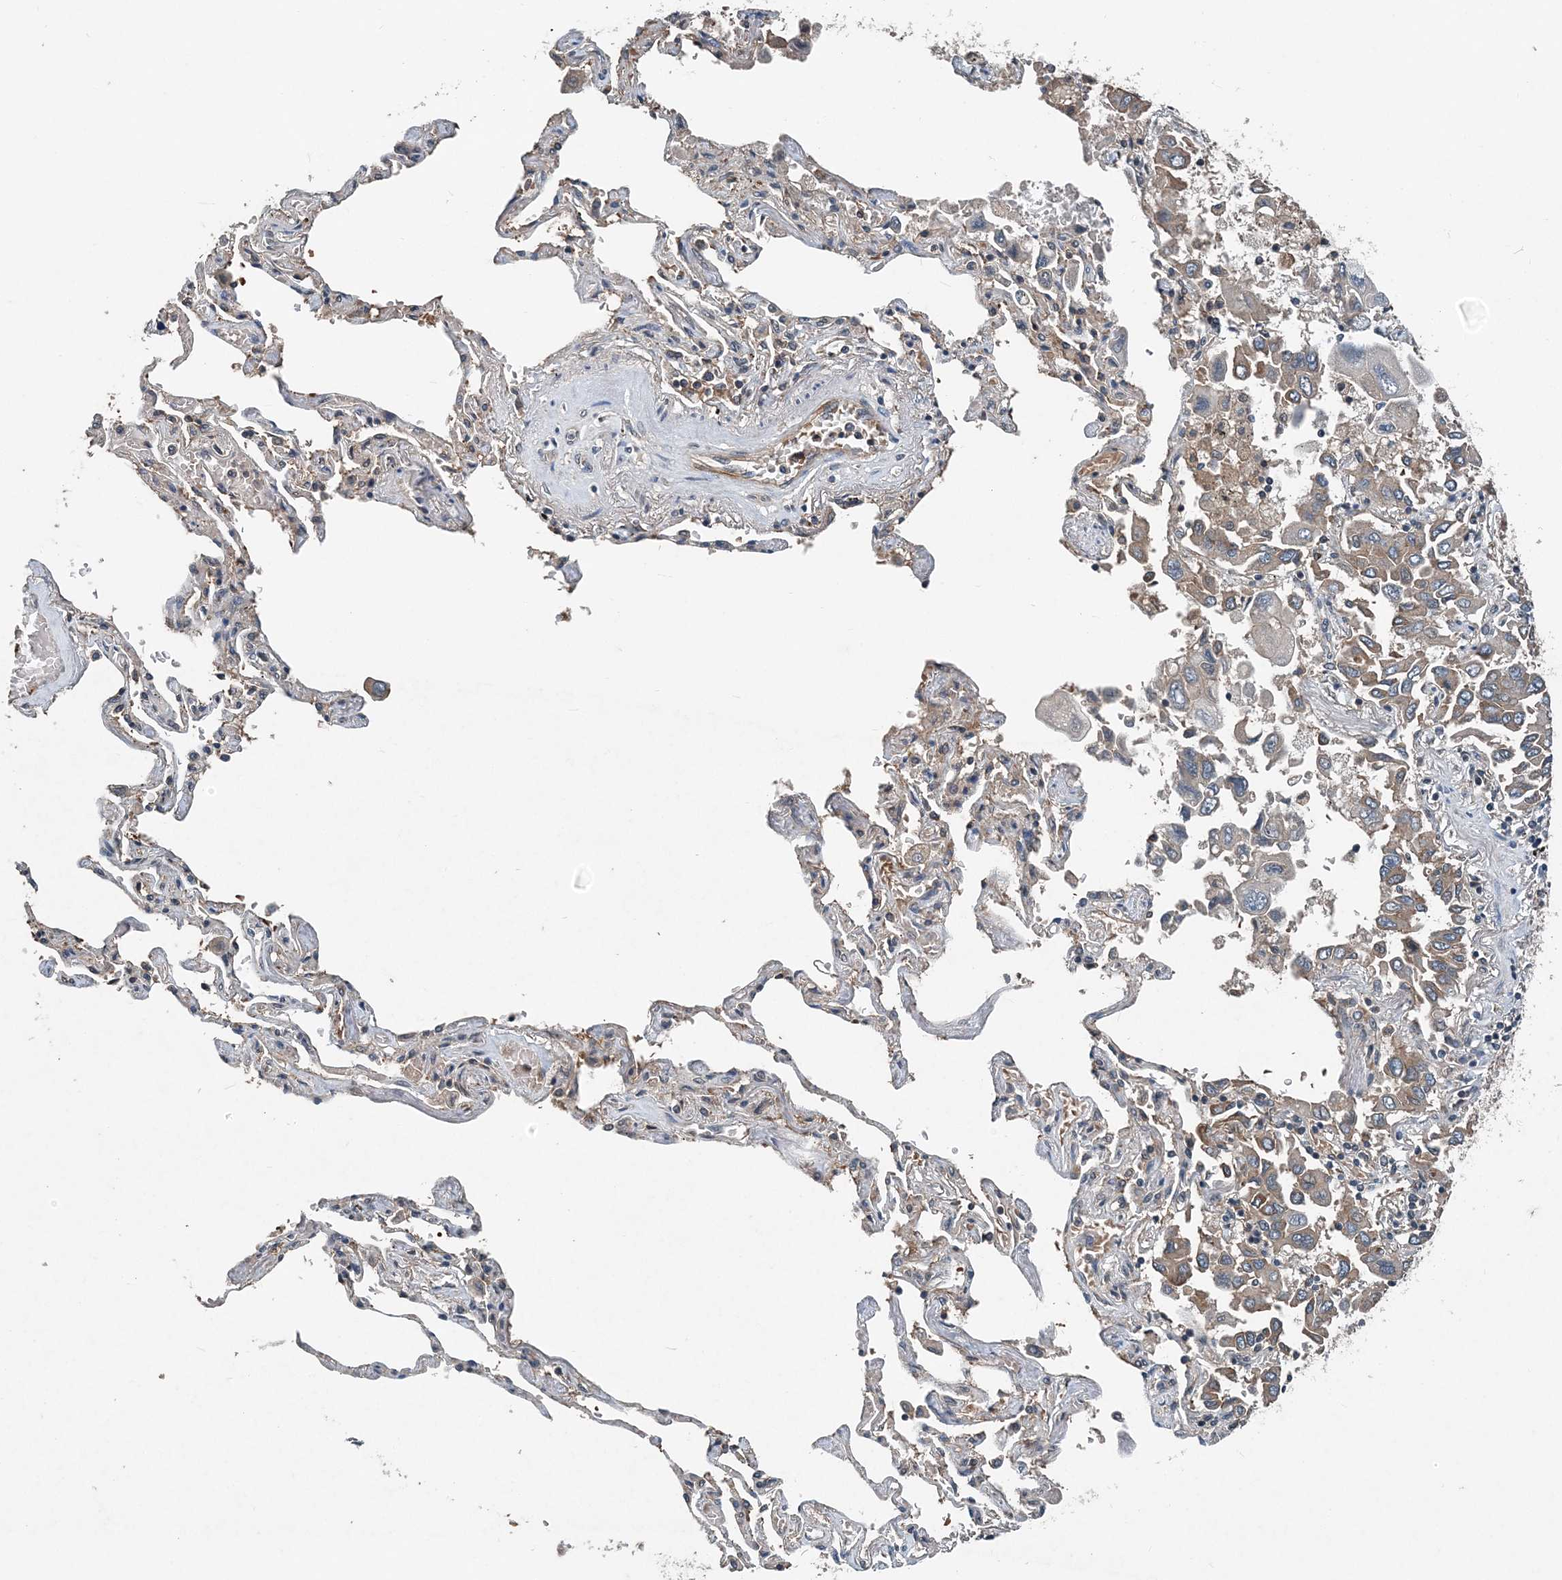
{"staining": {"intensity": "weak", "quantity": ">75%", "location": "cytoplasmic/membranous"}, "tissue": "lung cancer", "cell_type": "Tumor cells", "image_type": "cancer", "snomed": [{"axis": "morphology", "description": "Adenocarcinoma, NOS"}, {"axis": "topography", "description": "Lung"}], "caption": "Immunohistochemistry (IHC) (DAB) staining of lung adenocarcinoma displays weak cytoplasmic/membranous protein positivity in about >75% of tumor cells. The staining was performed using DAB (3,3'-diaminobenzidine) to visualize the protein expression in brown, while the nuclei were stained in blue with hematoxylin (Magnification: 20x).", "gene": "SMPD3", "patient": {"sex": "male", "age": 64}}